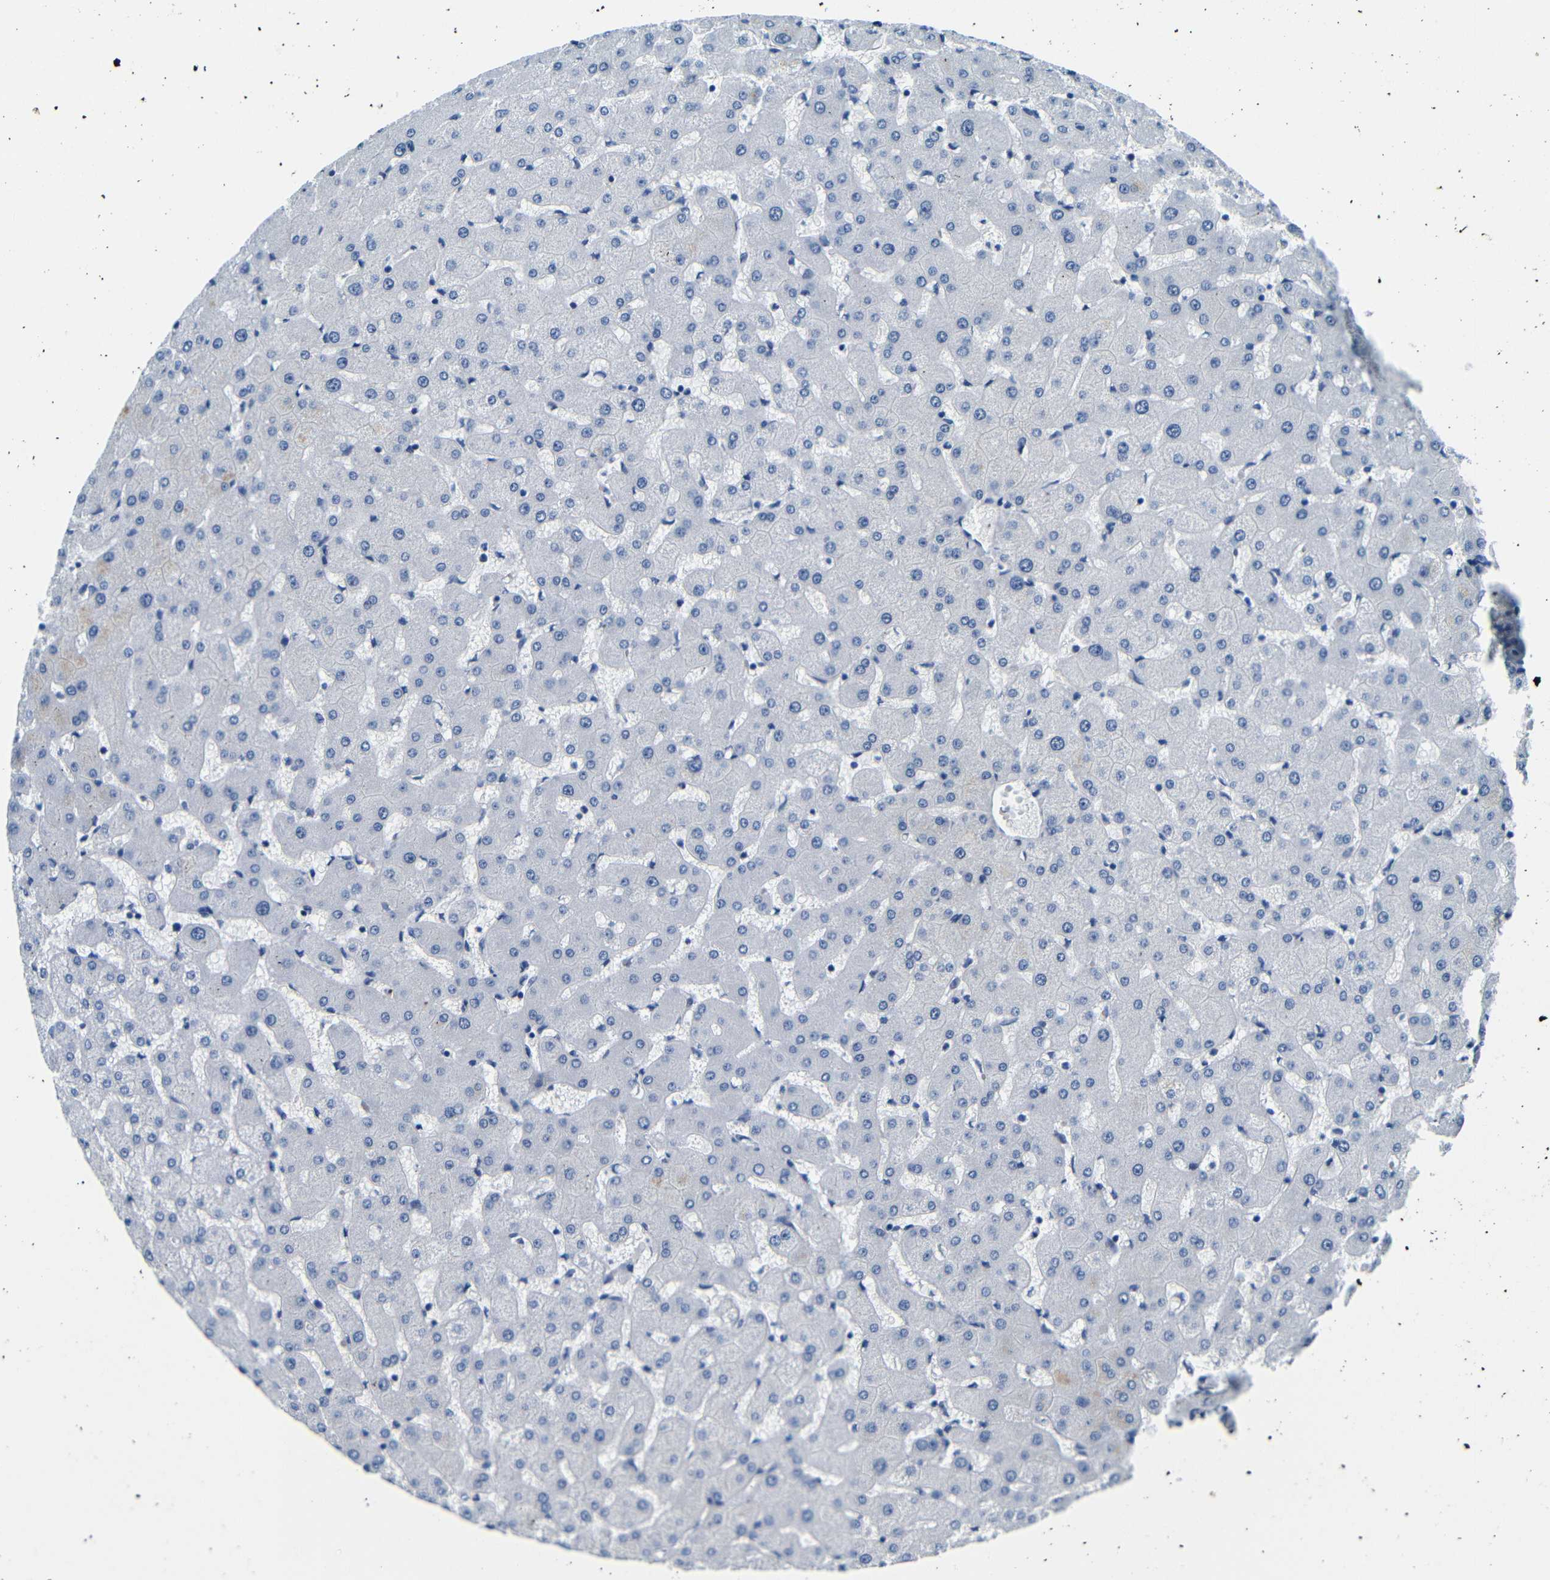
{"staining": {"intensity": "negative", "quantity": "none", "location": "none"}, "tissue": "liver", "cell_type": "Cholangiocytes", "image_type": "normal", "snomed": [{"axis": "morphology", "description": "Normal tissue, NOS"}, {"axis": "topography", "description": "Liver"}], "caption": "A high-resolution image shows immunohistochemistry (IHC) staining of benign liver, which exhibits no significant staining in cholangiocytes. The staining is performed using DAB brown chromogen with nuclei counter-stained in using hematoxylin.", "gene": "TAFA1", "patient": {"sex": "female", "age": 63}}